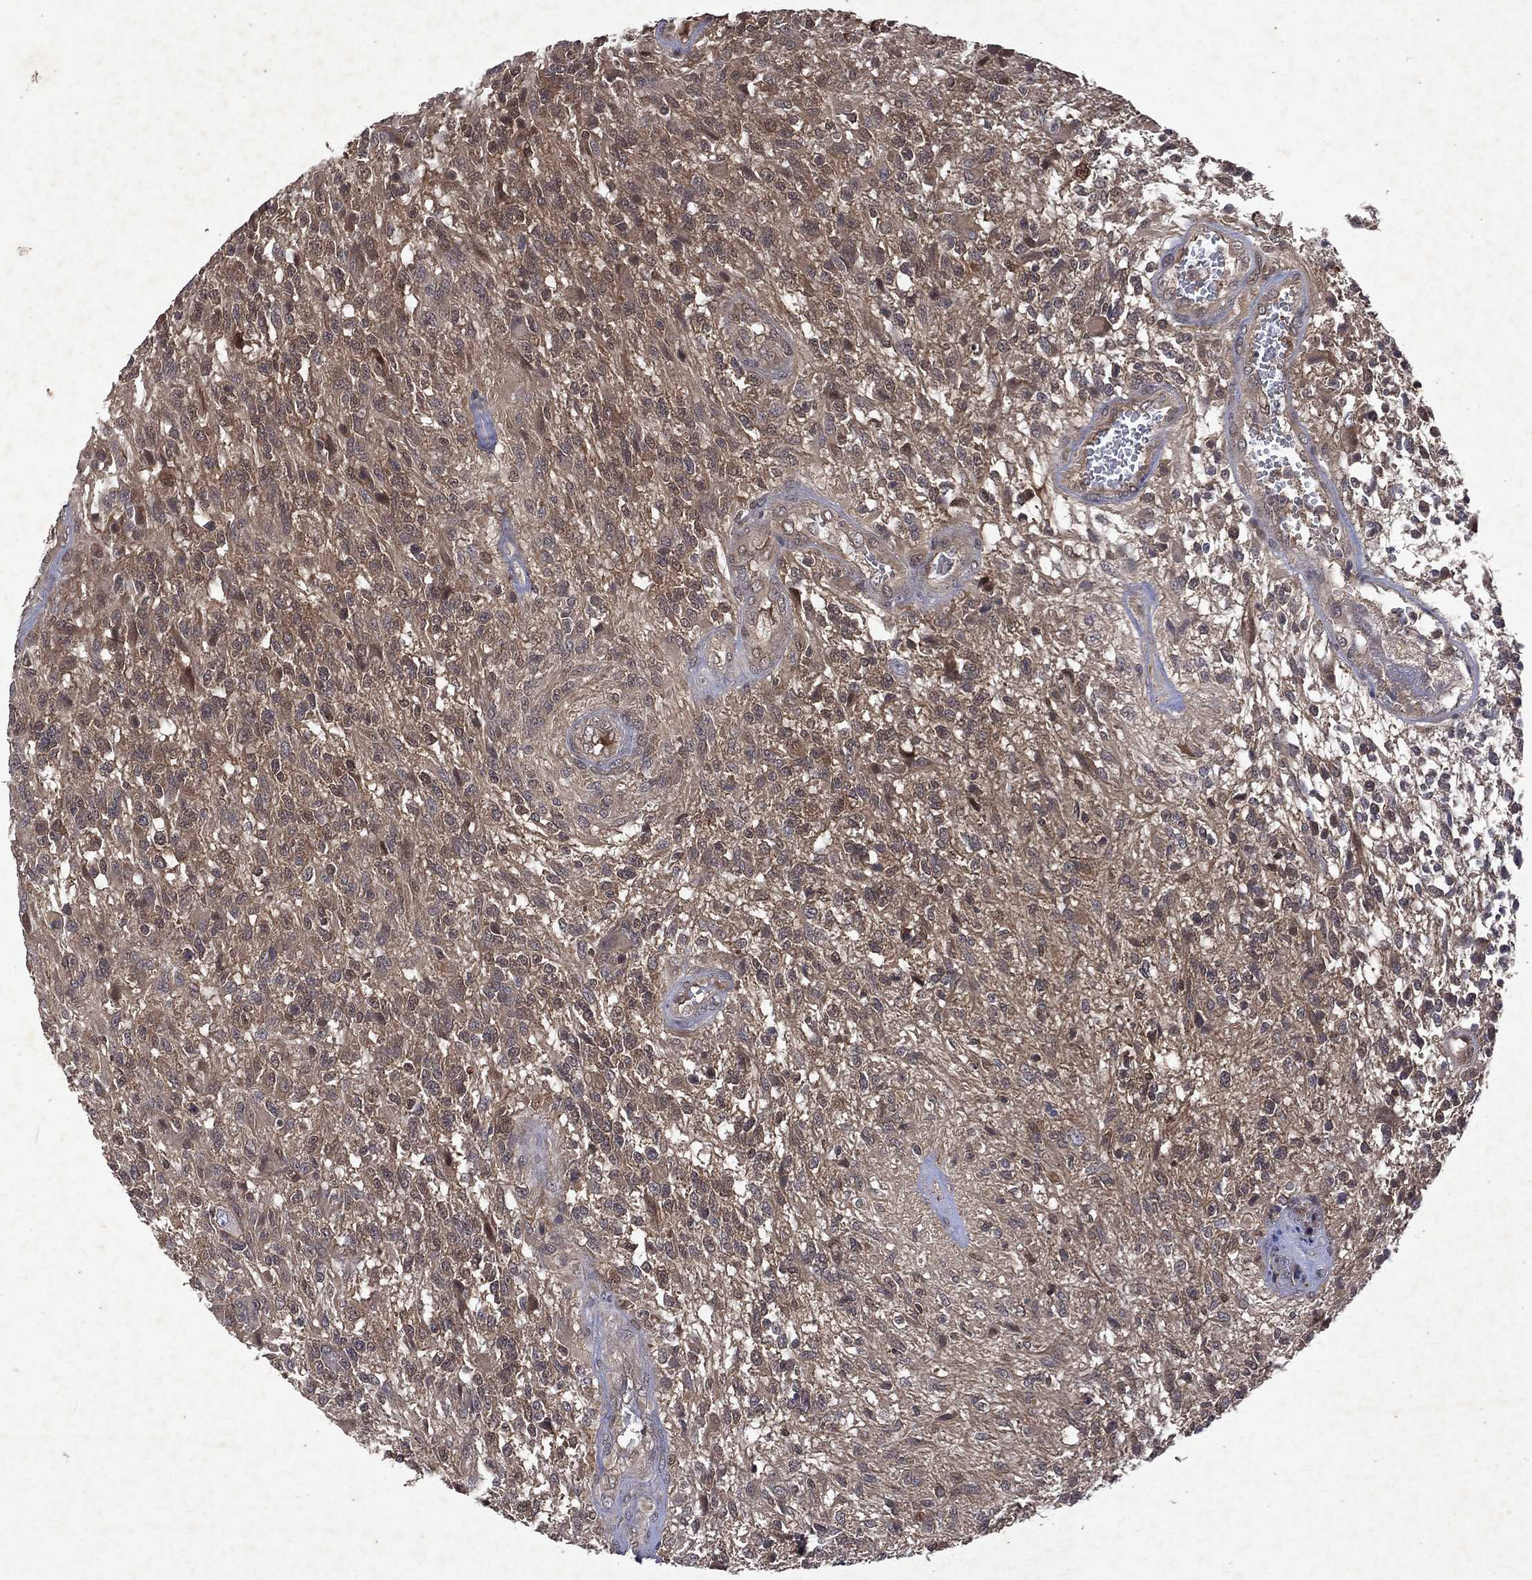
{"staining": {"intensity": "moderate", "quantity": "25%-75%", "location": "cytoplasmic/membranous"}, "tissue": "glioma", "cell_type": "Tumor cells", "image_type": "cancer", "snomed": [{"axis": "morphology", "description": "Glioma, malignant, High grade"}, {"axis": "topography", "description": "Brain"}], "caption": "Tumor cells reveal medium levels of moderate cytoplasmic/membranous staining in about 25%-75% of cells in high-grade glioma (malignant).", "gene": "MTAP", "patient": {"sex": "male", "age": 56}}